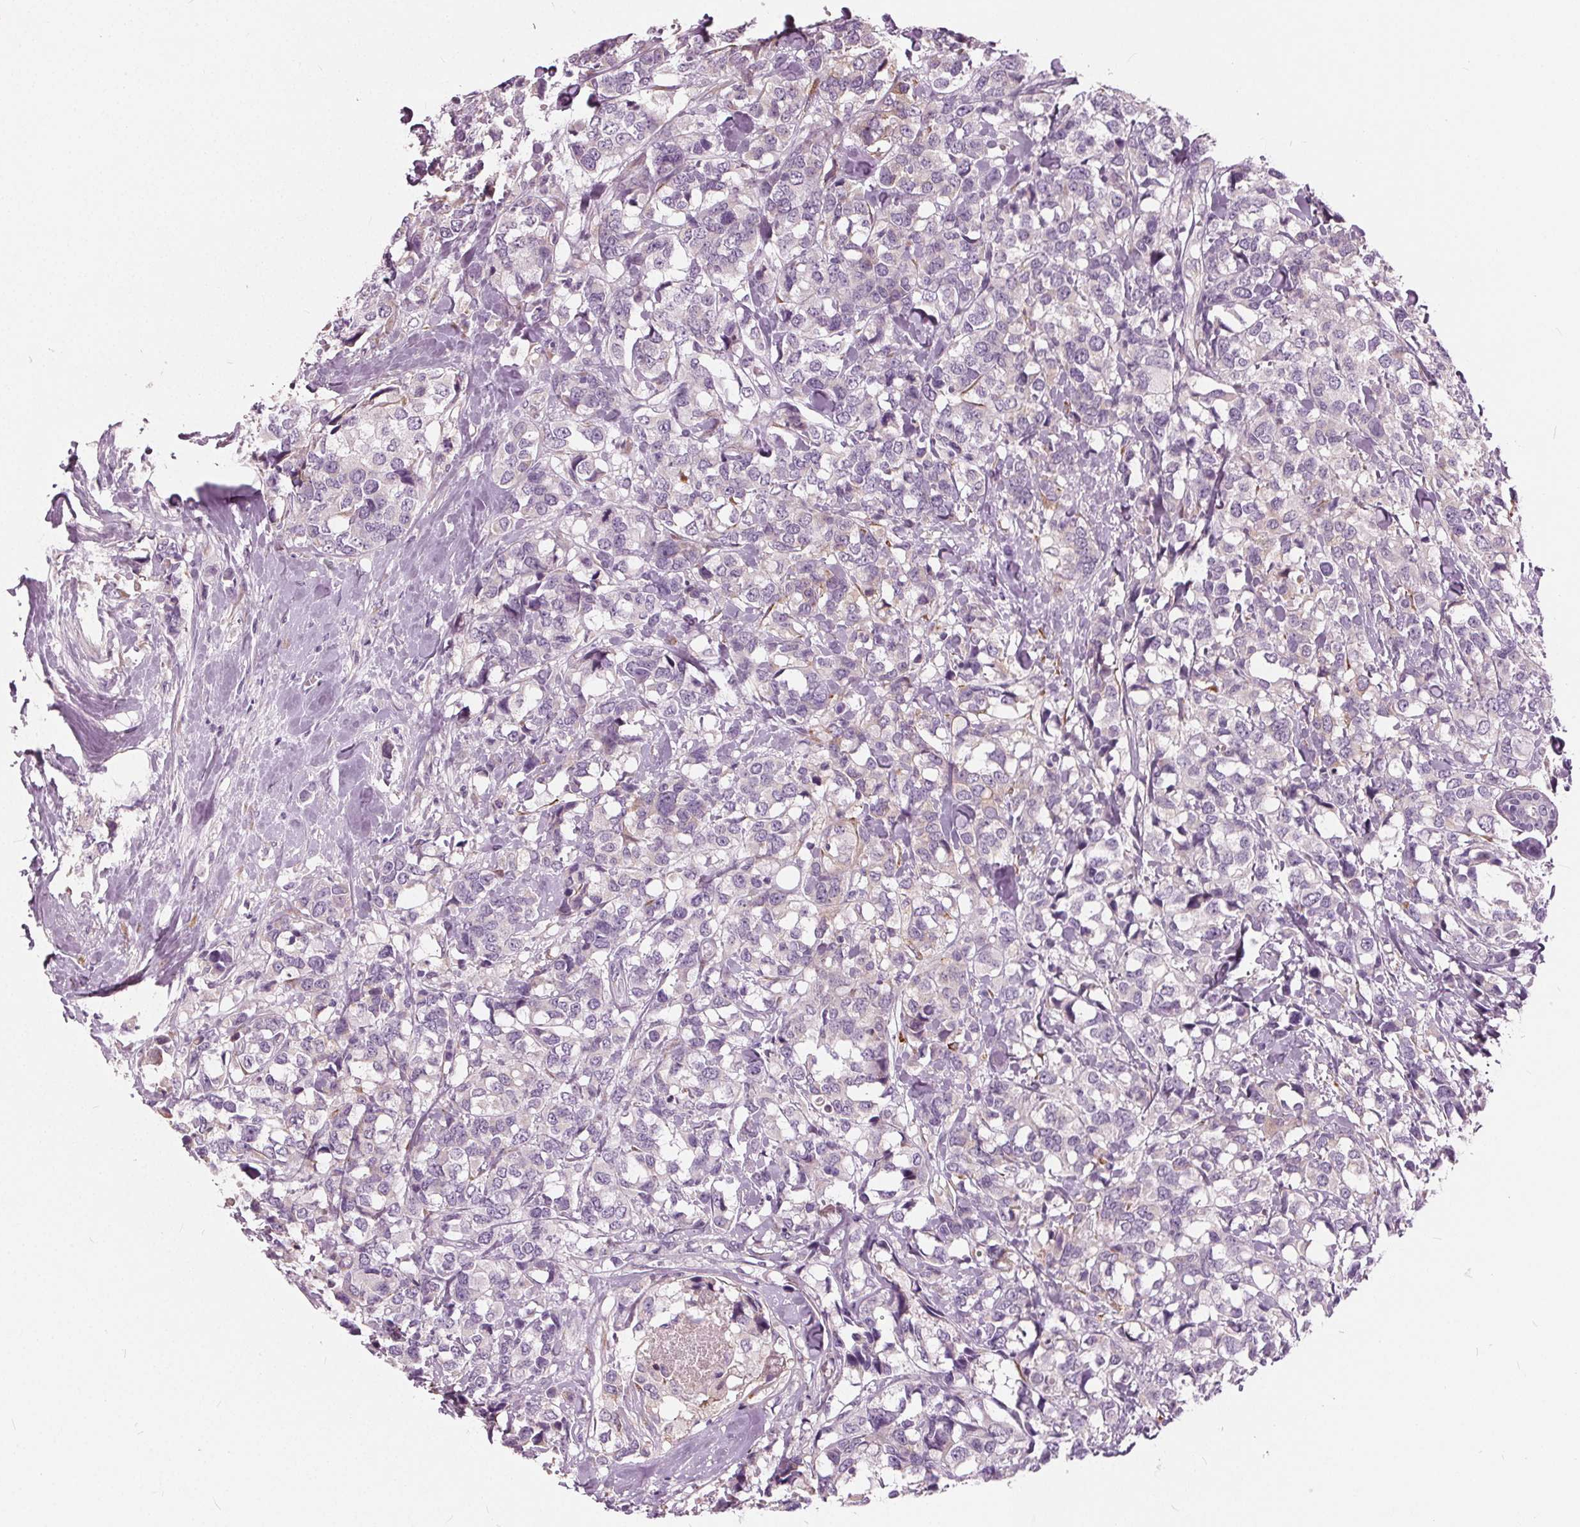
{"staining": {"intensity": "weak", "quantity": "<25%", "location": "cytoplasmic/membranous"}, "tissue": "breast cancer", "cell_type": "Tumor cells", "image_type": "cancer", "snomed": [{"axis": "morphology", "description": "Lobular carcinoma"}, {"axis": "topography", "description": "Breast"}], "caption": "A photomicrograph of breast cancer stained for a protein exhibits no brown staining in tumor cells. Nuclei are stained in blue.", "gene": "LHFPL7", "patient": {"sex": "female", "age": 59}}